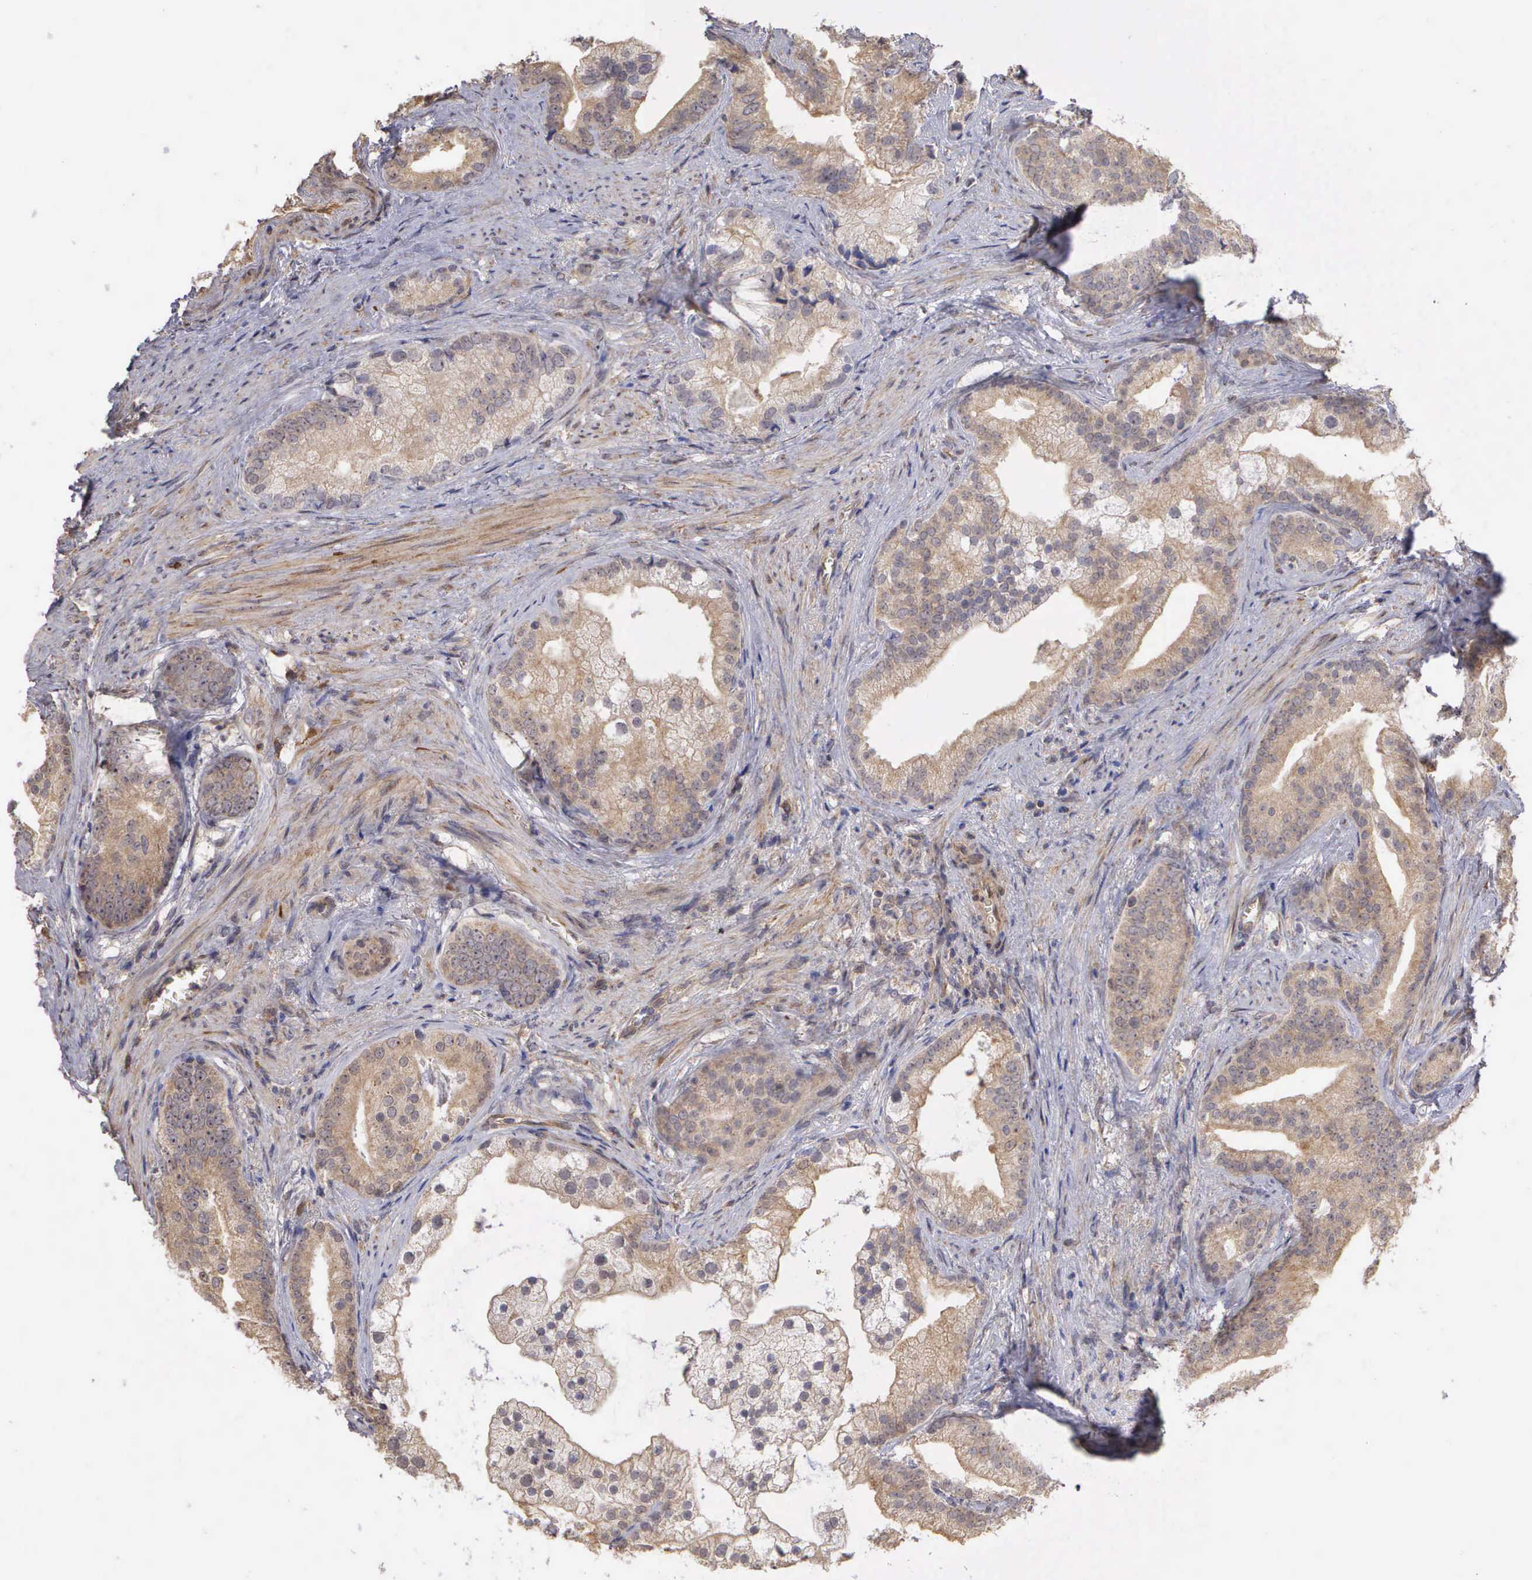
{"staining": {"intensity": "weak", "quantity": ">75%", "location": "cytoplasmic/membranous"}, "tissue": "prostate cancer", "cell_type": "Tumor cells", "image_type": "cancer", "snomed": [{"axis": "morphology", "description": "Adenocarcinoma, Low grade"}, {"axis": "topography", "description": "Prostate"}], "caption": "Immunohistochemistry (DAB (3,3'-diaminobenzidine)) staining of human prostate low-grade adenocarcinoma displays weak cytoplasmic/membranous protein staining in approximately >75% of tumor cells.", "gene": "DNAJB7", "patient": {"sex": "male", "age": 71}}